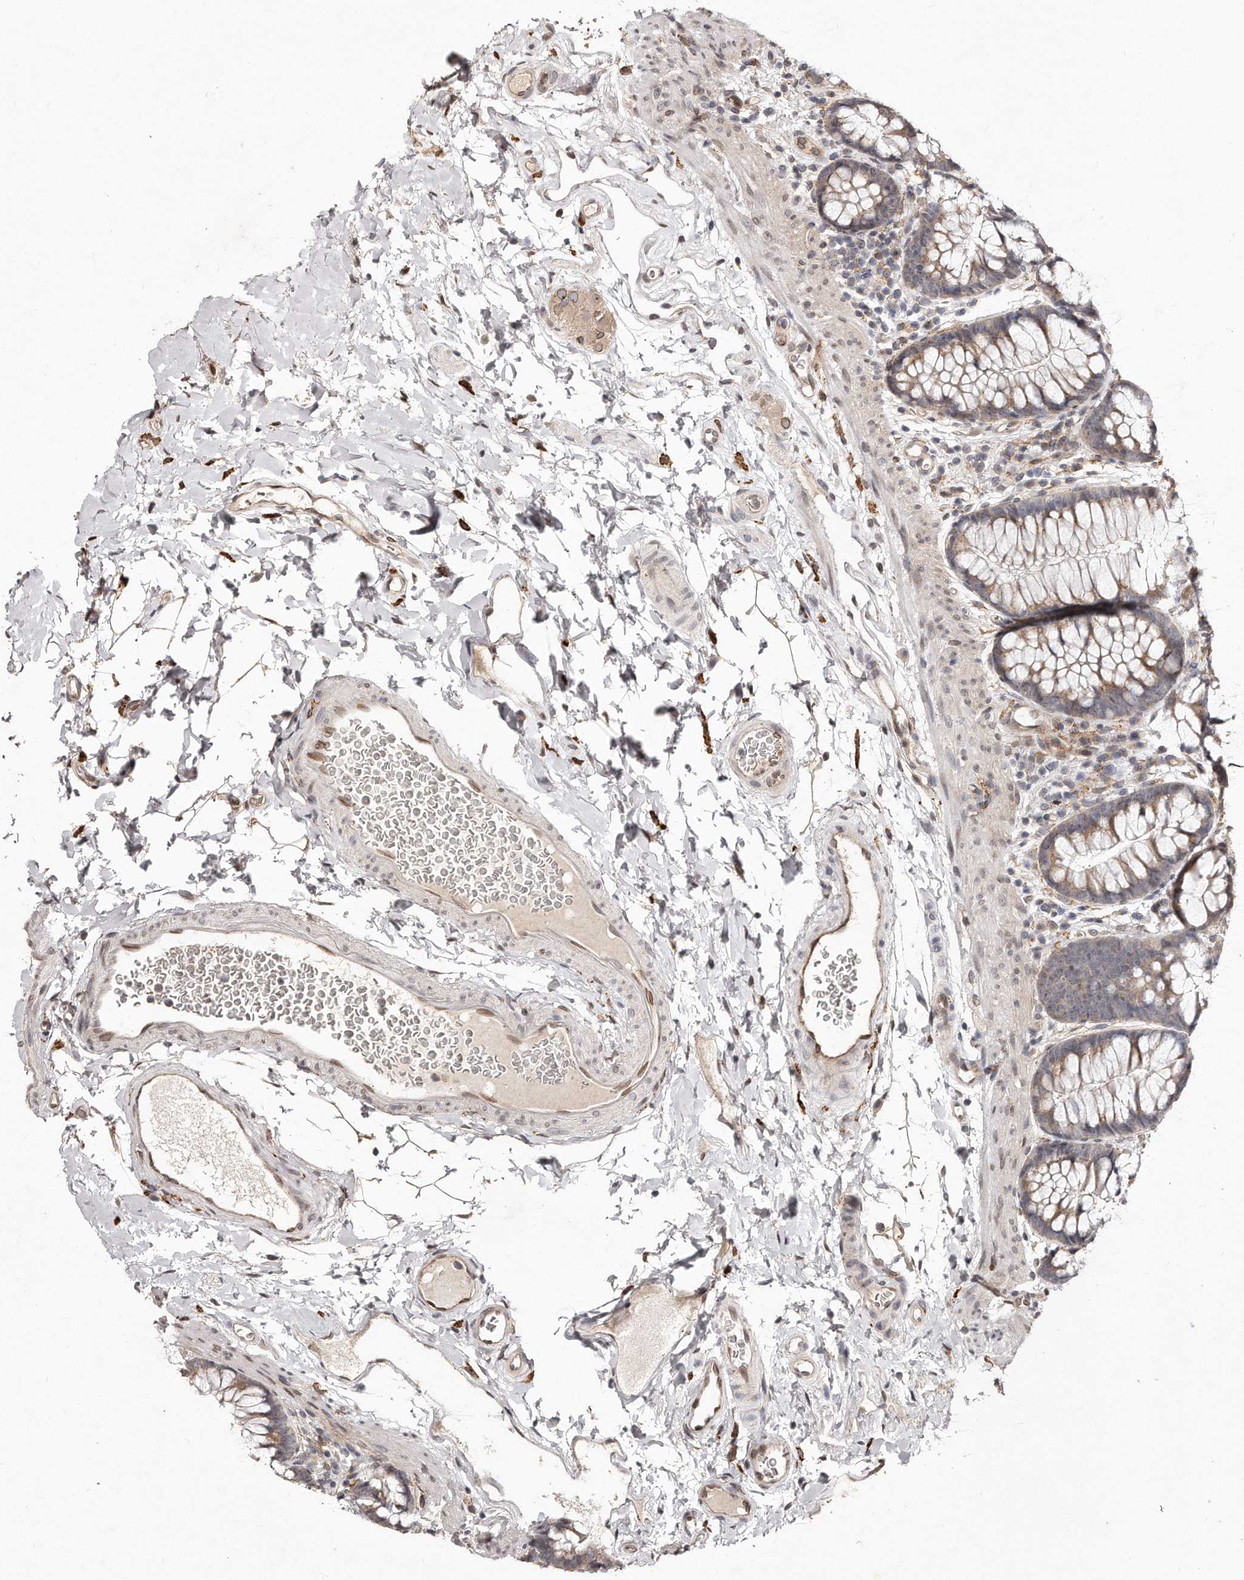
{"staining": {"intensity": "moderate", "quantity": ">75%", "location": "cytoplasmic/membranous,nuclear"}, "tissue": "colon", "cell_type": "Endothelial cells", "image_type": "normal", "snomed": [{"axis": "morphology", "description": "Normal tissue, NOS"}, {"axis": "topography", "description": "Colon"}], "caption": "This micrograph displays immunohistochemistry (IHC) staining of unremarkable human colon, with medium moderate cytoplasmic/membranous,nuclear expression in approximately >75% of endothelial cells.", "gene": "HASPIN", "patient": {"sex": "female", "age": 62}}